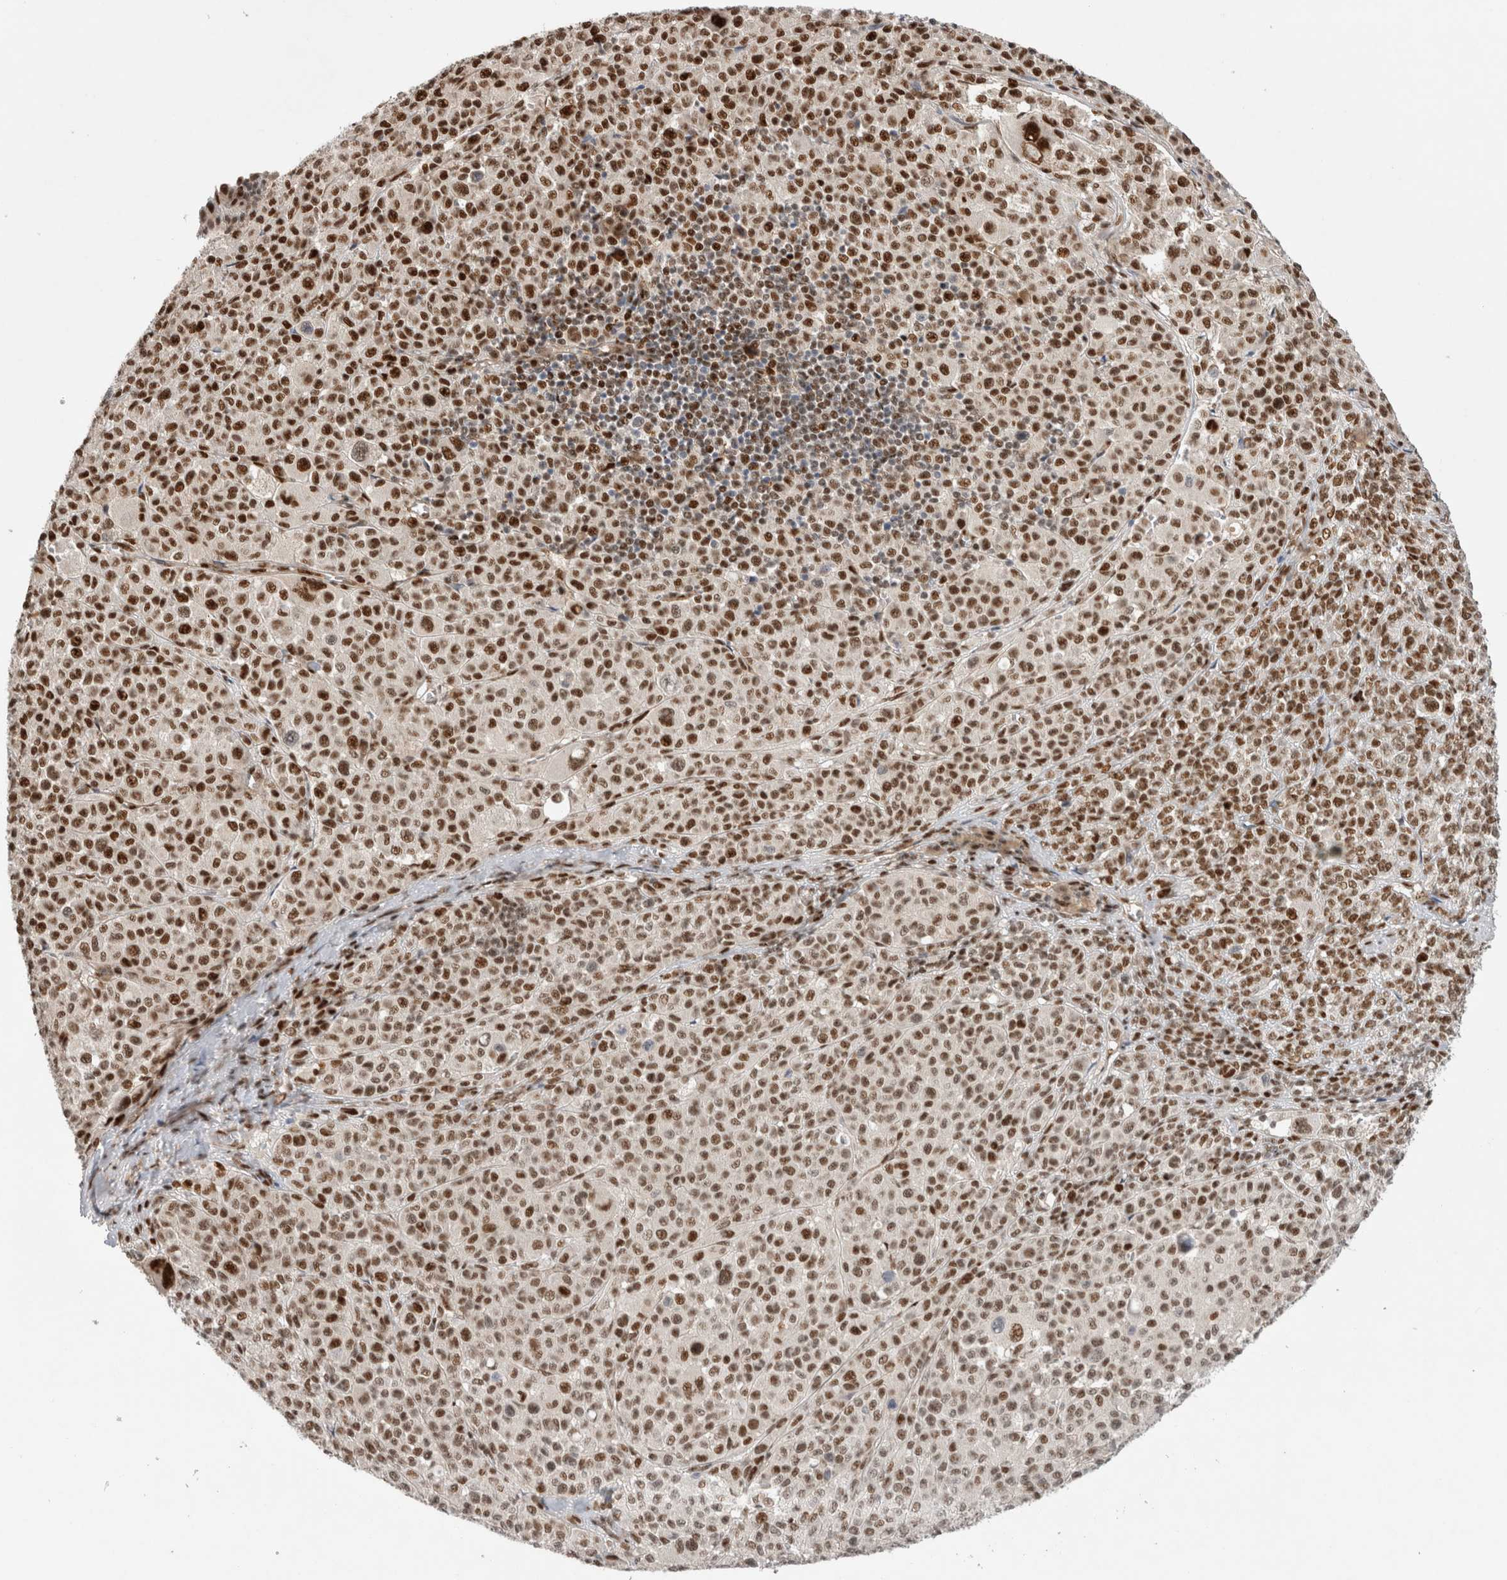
{"staining": {"intensity": "strong", "quantity": ">75%", "location": "nuclear"}, "tissue": "melanoma", "cell_type": "Tumor cells", "image_type": "cancer", "snomed": [{"axis": "morphology", "description": "Malignant melanoma, Metastatic site"}, {"axis": "topography", "description": "Skin"}], "caption": "Protein staining of melanoma tissue demonstrates strong nuclear staining in approximately >75% of tumor cells.", "gene": "TCF4", "patient": {"sex": "female", "age": 74}}